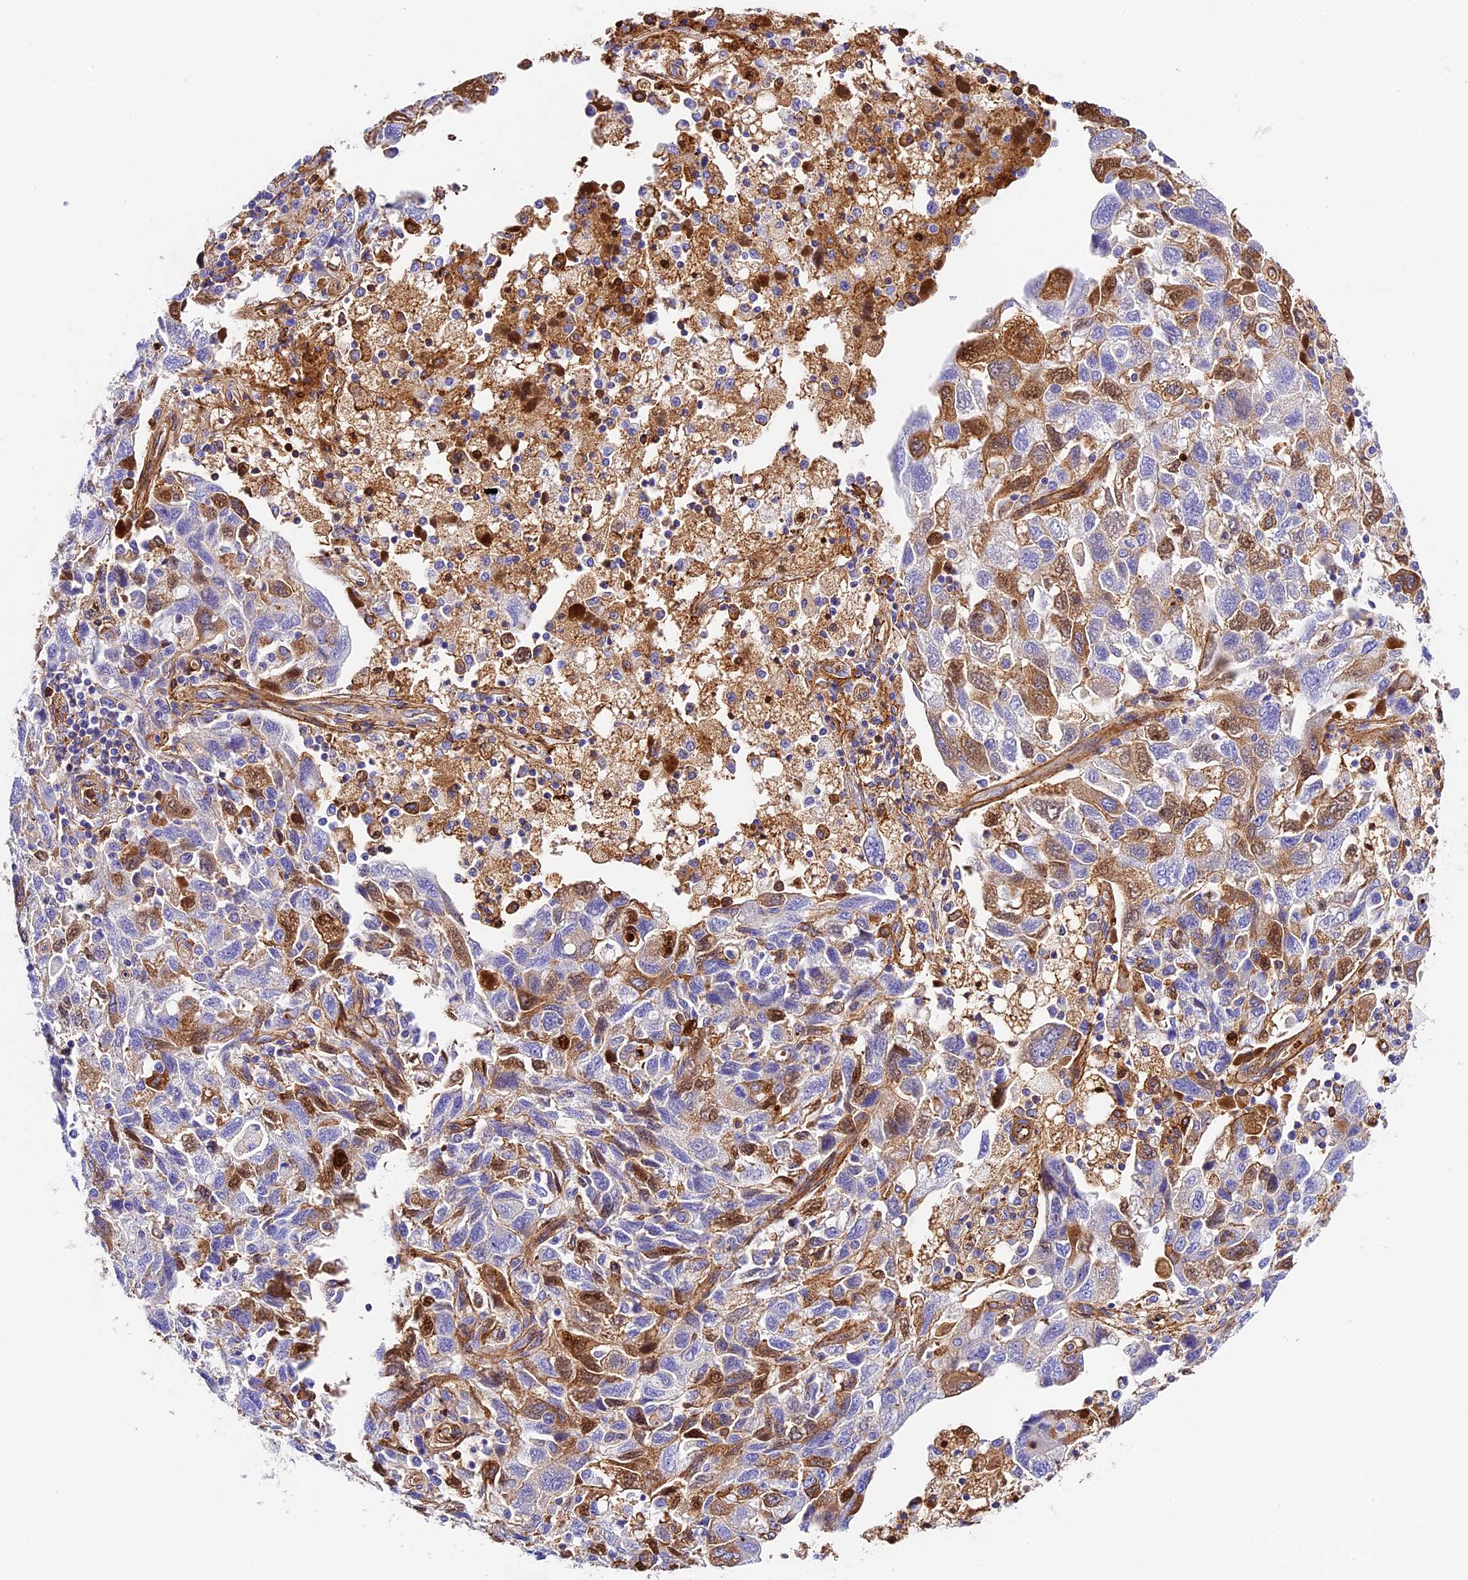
{"staining": {"intensity": "moderate", "quantity": "<25%", "location": "cytoplasmic/membranous,nuclear"}, "tissue": "ovarian cancer", "cell_type": "Tumor cells", "image_type": "cancer", "snomed": [{"axis": "morphology", "description": "Carcinoma, NOS"}, {"axis": "morphology", "description": "Cystadenocarcinoma, serous, NOS"}, {"axis": "topography", "description": "Ovary"}], "caption": "Immunohistochemistry (IHC) photomicrograph of neoplastic tissue: serous cystadenocarcinoma (ovarian) stained using immunohistochemistry exhibits low levels of moderate protein expression localized specifically in the cytoplasmic/membranous and nuclear of tumor cells, appearing as a cytoplasmic/membranous and nuclear brown color.", "gene": "PSG11", "patient": {"sex": "female", "age": 69}}